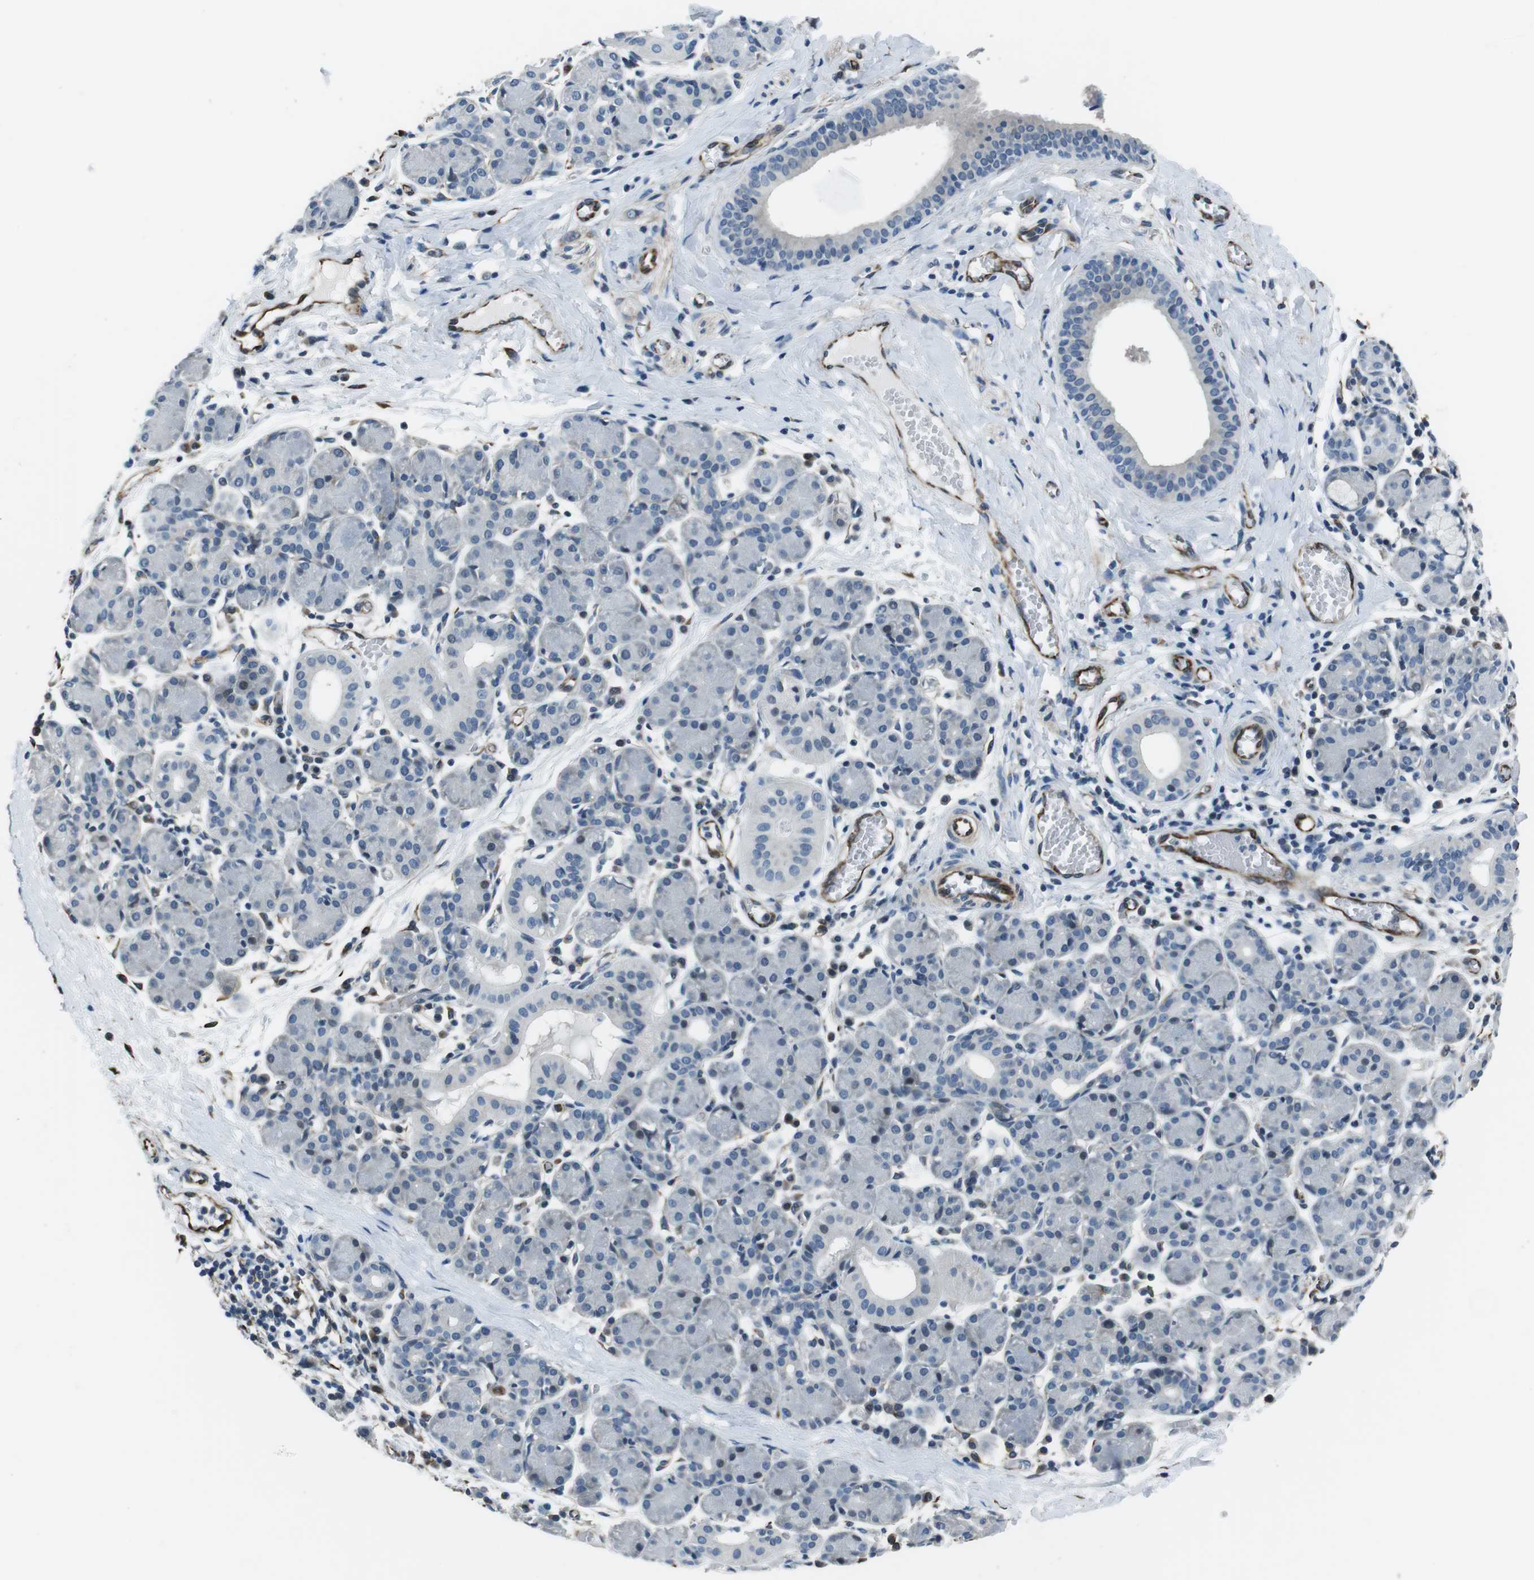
{"staining": {"intensity": "negative", "quantity": "none", "location": "none"}, "tissue": "salivary gland", "cell_type": "Glandular cells", "image_type": "normal", "snomed": [{"axis": "morphology", "description": "Normal tissue, NOS"}, {"axis": "morphology", "description": "Inflammation, NOS"}, {"axis": "topography", "description": "Lymph node"}, {"axis": "topography", "description": "Salivary gland"}], "caption": "Immunohistochemistry (IHC) of unremarkable human salivary gland demonstrates no expression in glandular cells. (DAB (3,3'-diaminobenzidine) immunohistochemistry (IHC) visualized using brightfield microscopy, high magnification).", "gene": "LRRC49", "patient": {"sex": "male", "age": 3}}